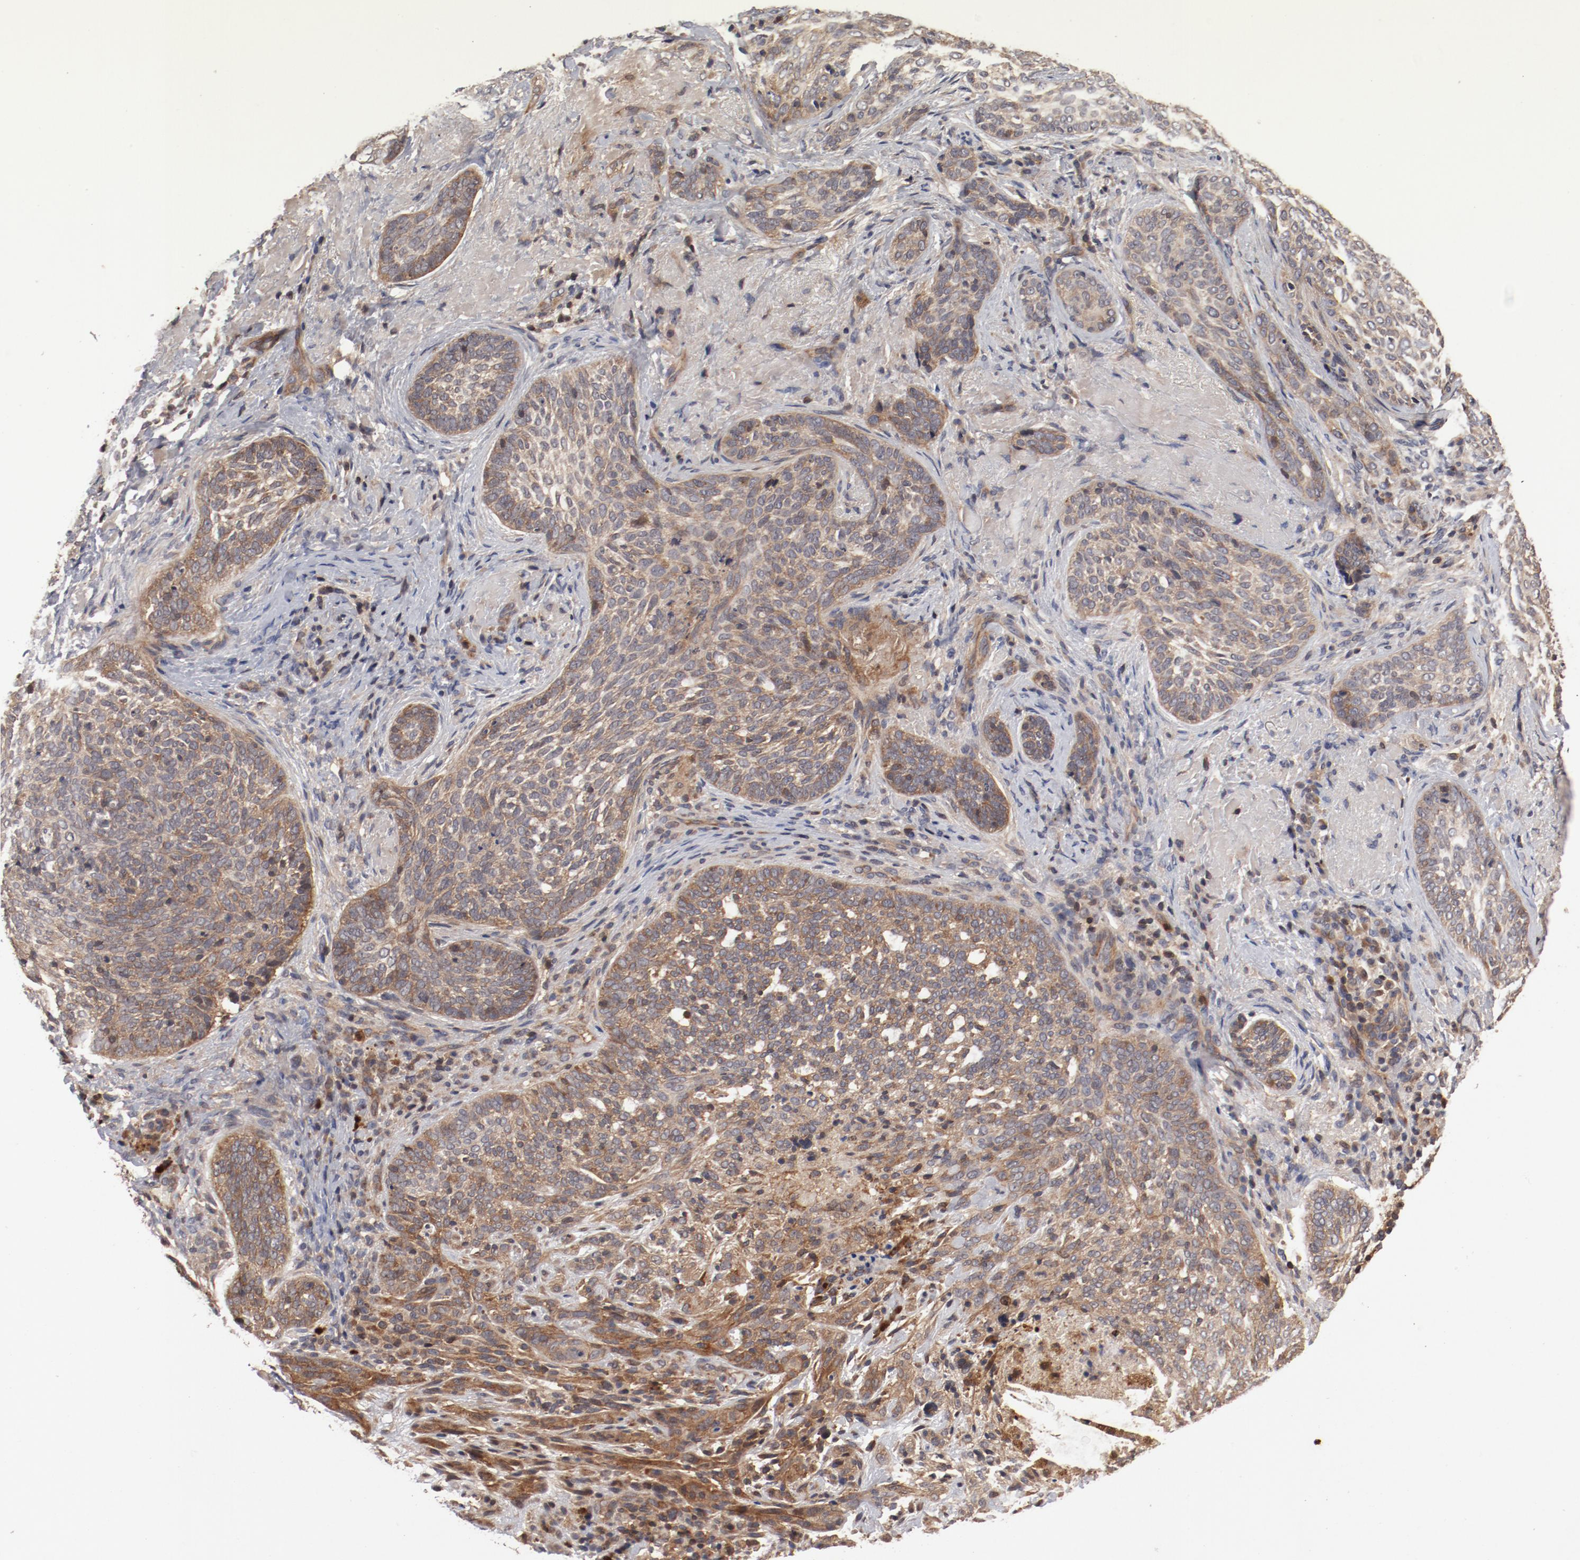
{"staining": {"intensity": "weak", "quantity": ">75%", "location": "cytoplasmic/membranous"}, "tissue": "skin cancer", "cell_type": "Tumor cells", "image_type": "cancer", "snomed": [{"axis": "morphology", "description": "Basal cell carcinoma"}, {"axis": "topography", "description": "Skin"}], "caption": "Weak cytoplasmic/membranous positivity for a protein is present in about >75% of tumor cells of basal cell carcinoma (skin) using immunohistochemistry.", "gene": "GUF1", "patient": {"sex": "male", "age": 91}}